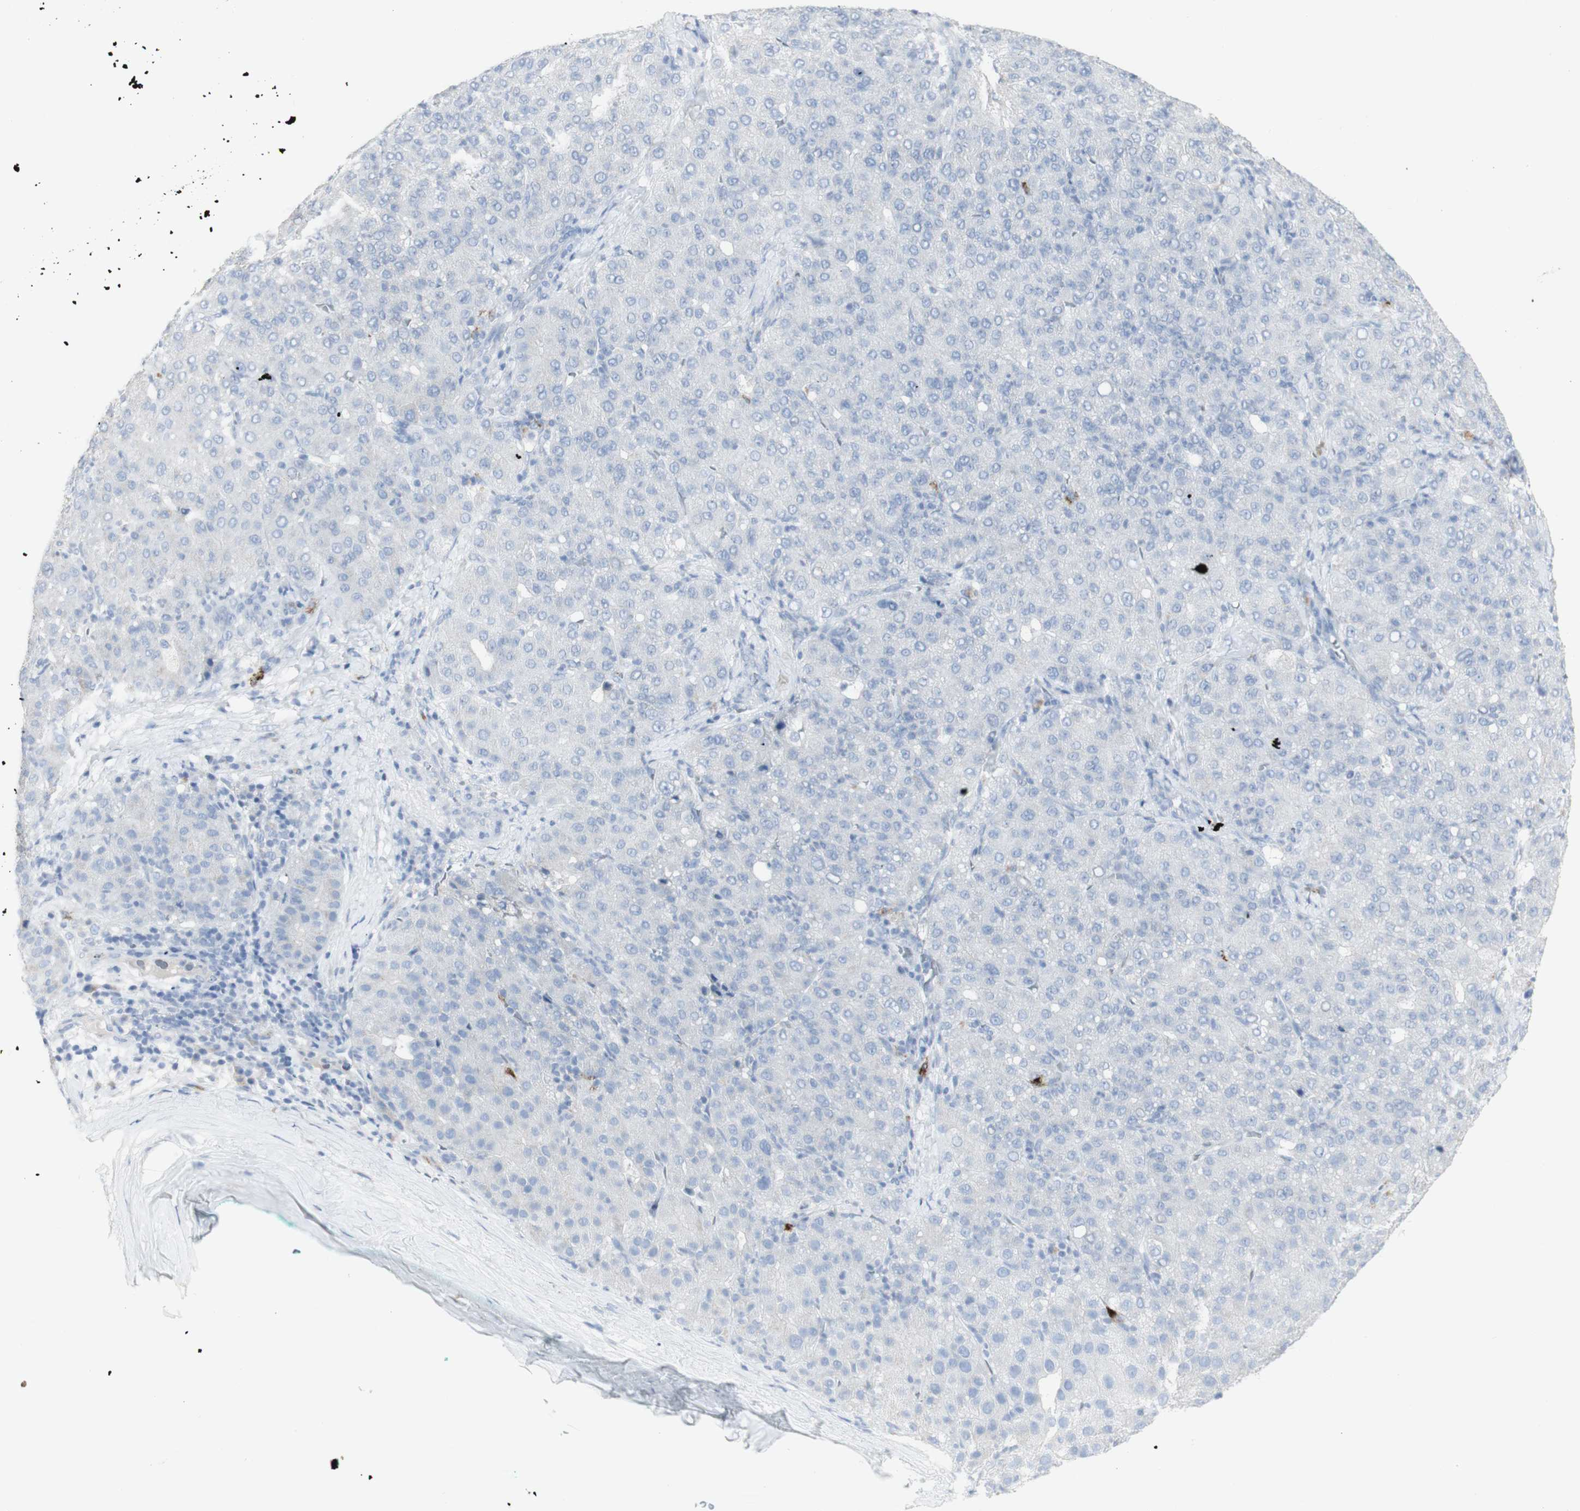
{"staining": {"intensity": "negative", "quantity": "none", "location": "none"}, "tissue": "liver cancer", "cell_type": "Tumor cells", "image_type": "cancer", "snomed": [{"axis": "morphology", "description": "Carcinoma, Hepatocellular, NOS"}, {"axis": "topography", "description": "Liver"}], "caption": "High magnification brightfield microscopy of hepatocellular carcinoma (liver) stained with DAB (3,3'-diaminobenzidine) (brown) and counterstained with hematoxylin (blue): tumor cells show no significant expression. The staining is performed using DAB brown chromogen with nuclei counter-stained in using hematoxylin.", "gene": "CD207", "patient": {"sex": "male", "age": 65}}